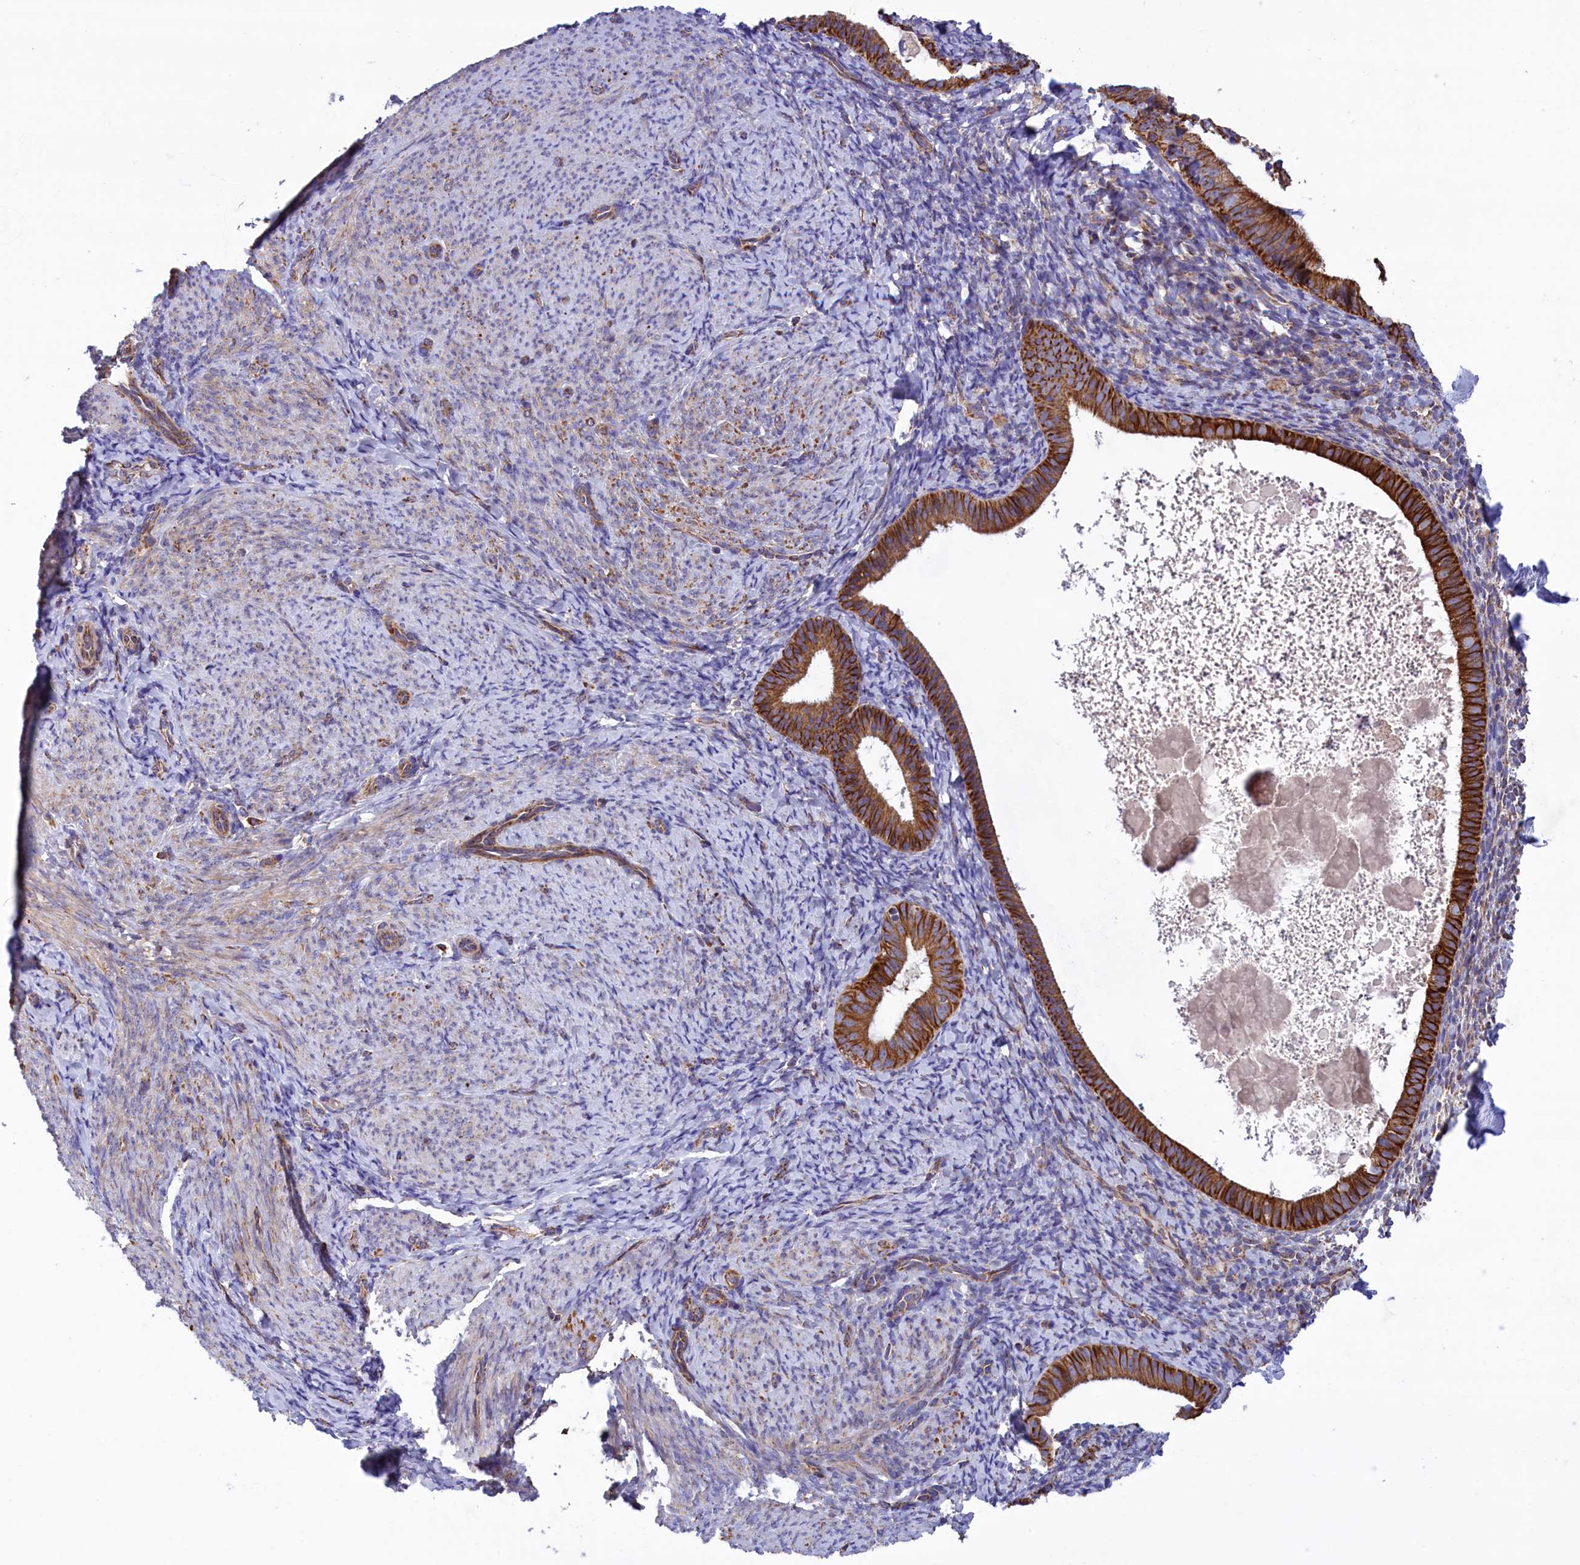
{"staining": {"intensity": "weak", "quantity": "<25%", "location": "cytoplasmic/membranous"}, "tissue": "endometrium", "cell_type": "Cells in endometrial stroma", "image_type": "normal", "snomed": [{"axis": "morphology", "description": "Normal tissue, NOS"}, {"axis": "topography", "description": "Endometrium"}], "caption": "DAB immunohistochemical staining of normal endometrium shows no significant staining in cells in endometrial stroma.", "gene": "GATB", "patient": {"sex": "female", "age": 65}}